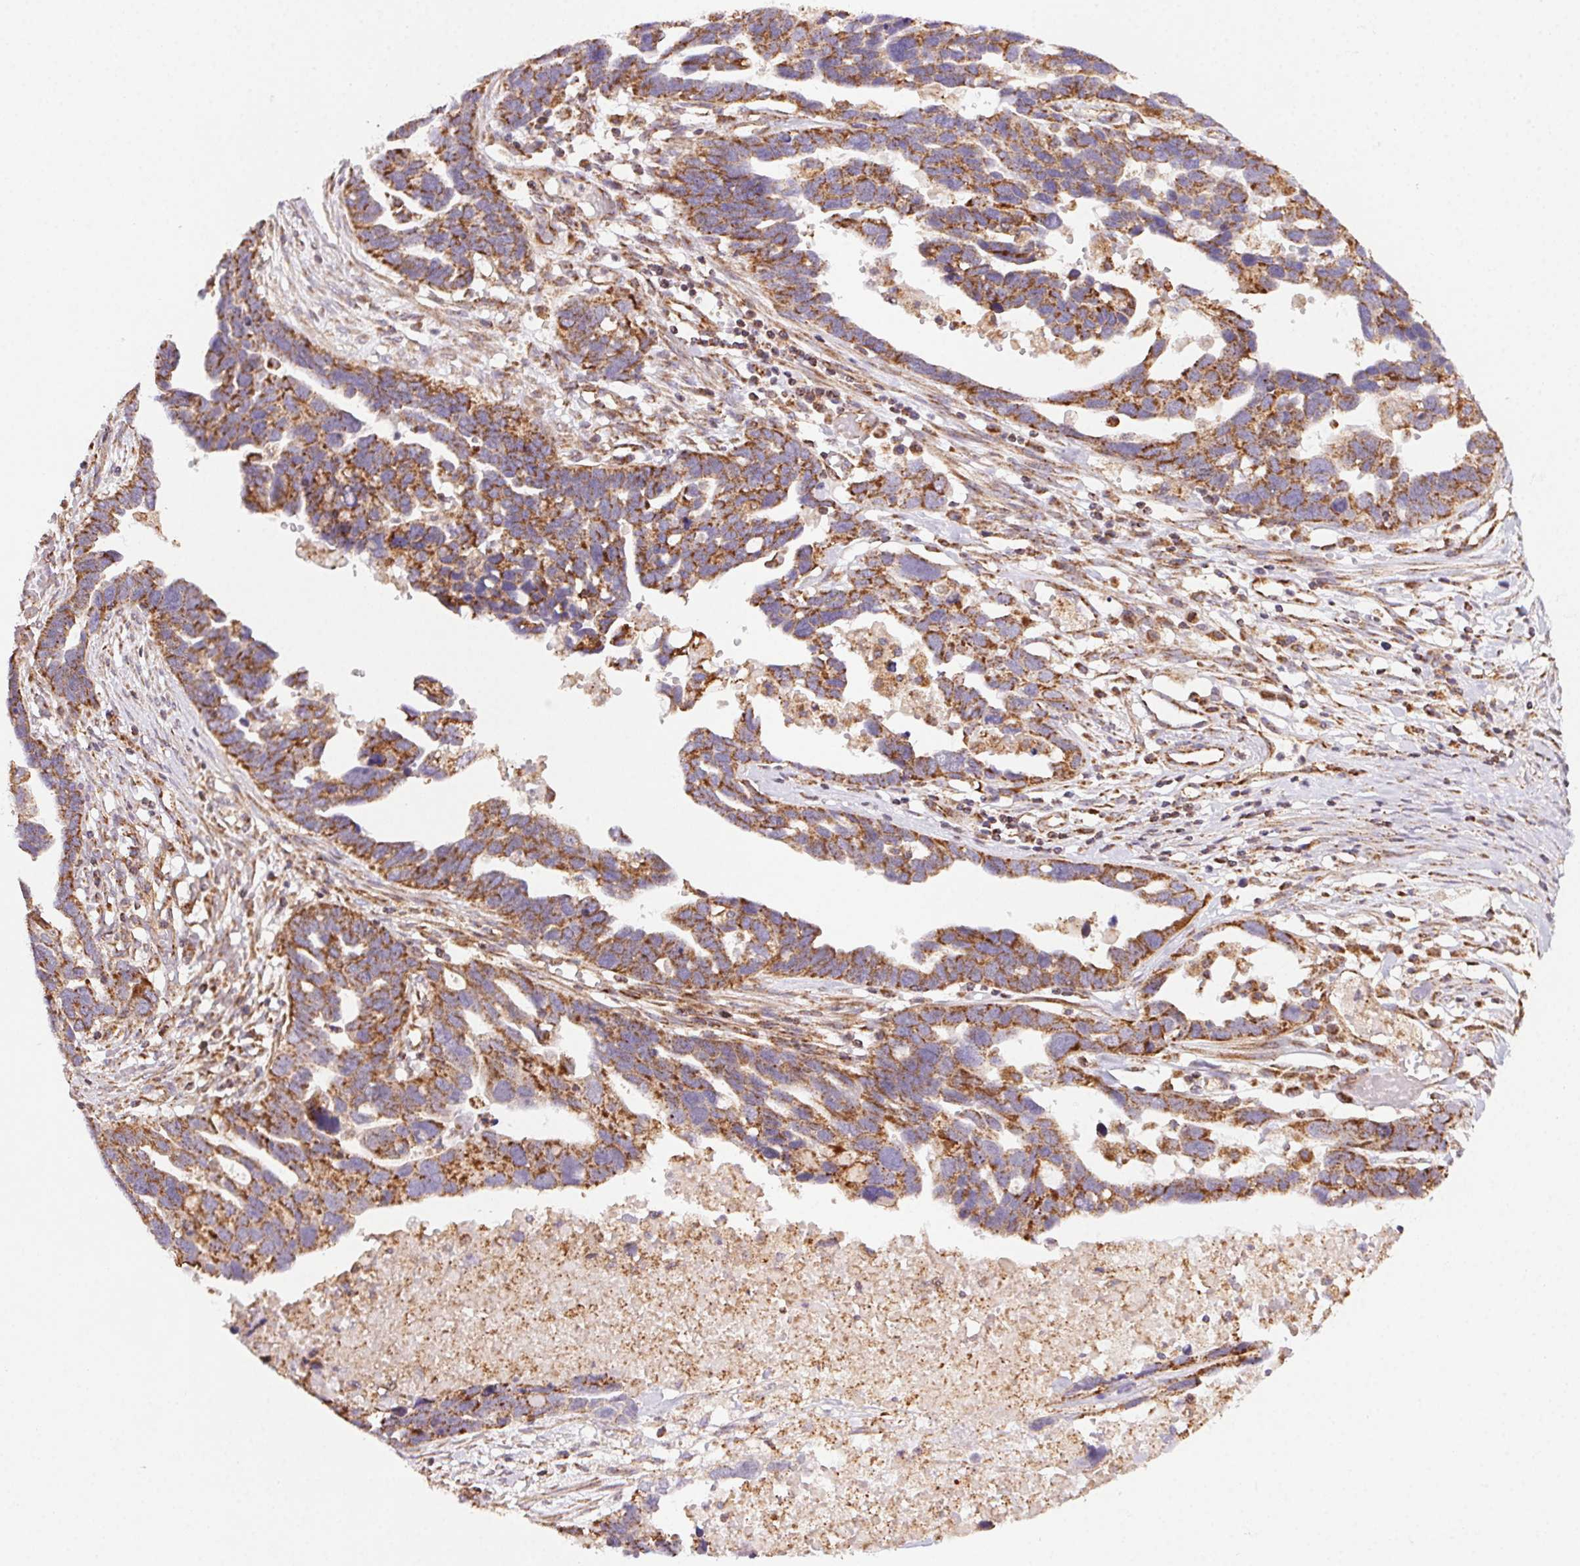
{"staining": {"intensity": "strong", "quantity": ">75%", "location": "cytoplasmic/membranous"}, "tissue": "ovarian cancer", "cell_type": "Tumor cells", "image_type": "cancer", "snomed": [{"axis": "morphology", "description": "Cystadenocarcinoma, serous, NOS"}, {"axis": "topography", "description": "Ovary"}], "caption": "Human ovarian cancer stained for a protein (brown) reveals strong cytoplasmic/membranous positive staining in approximately >75% of tumor cells.", "gene": "CLPB", "patient": {"sex": "female", "age": 54}}